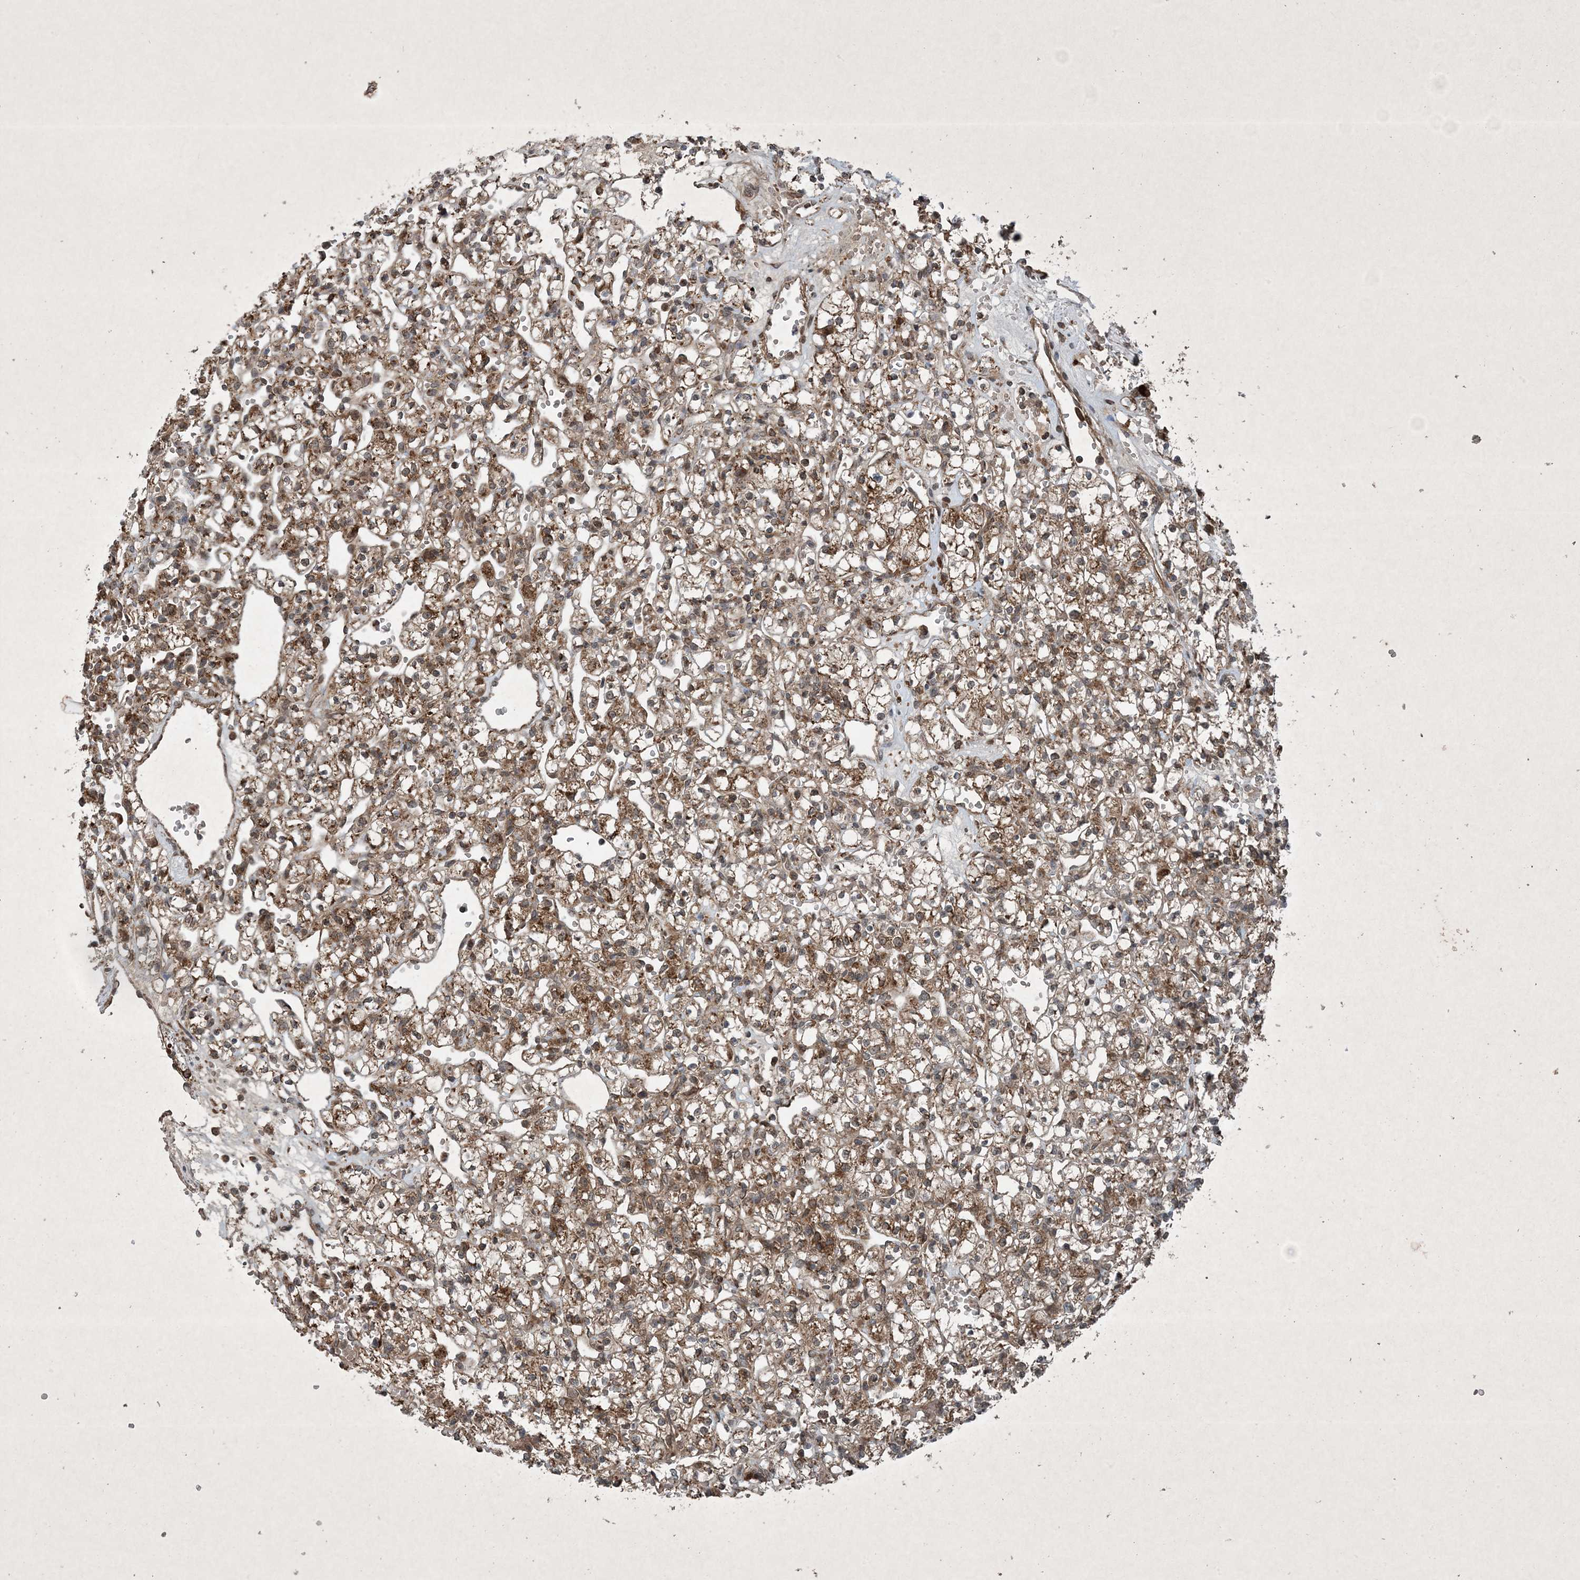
{"staining": {"intensity": "moderate", "quantity": ">75%", "location": "cytoplasmic/membranous"}, "tissue": "renal cancer", "cell_type": "Tumor cells", "image_type": "cancer", "snomed": [{"axis": "morphology", "description": "Adenocarcinoma, NOS"}, {"axis": "topography", "description": "Kidney"}], "caption": "The photomicrograph demonstrates staining of renal cancer (adenocarcinoma), revealing moderate cytoplasmic/membranous protein staining (brown color) within tumor cells.", "gene": "GNG5", "patient": {"sex": "female", "age": 59}}